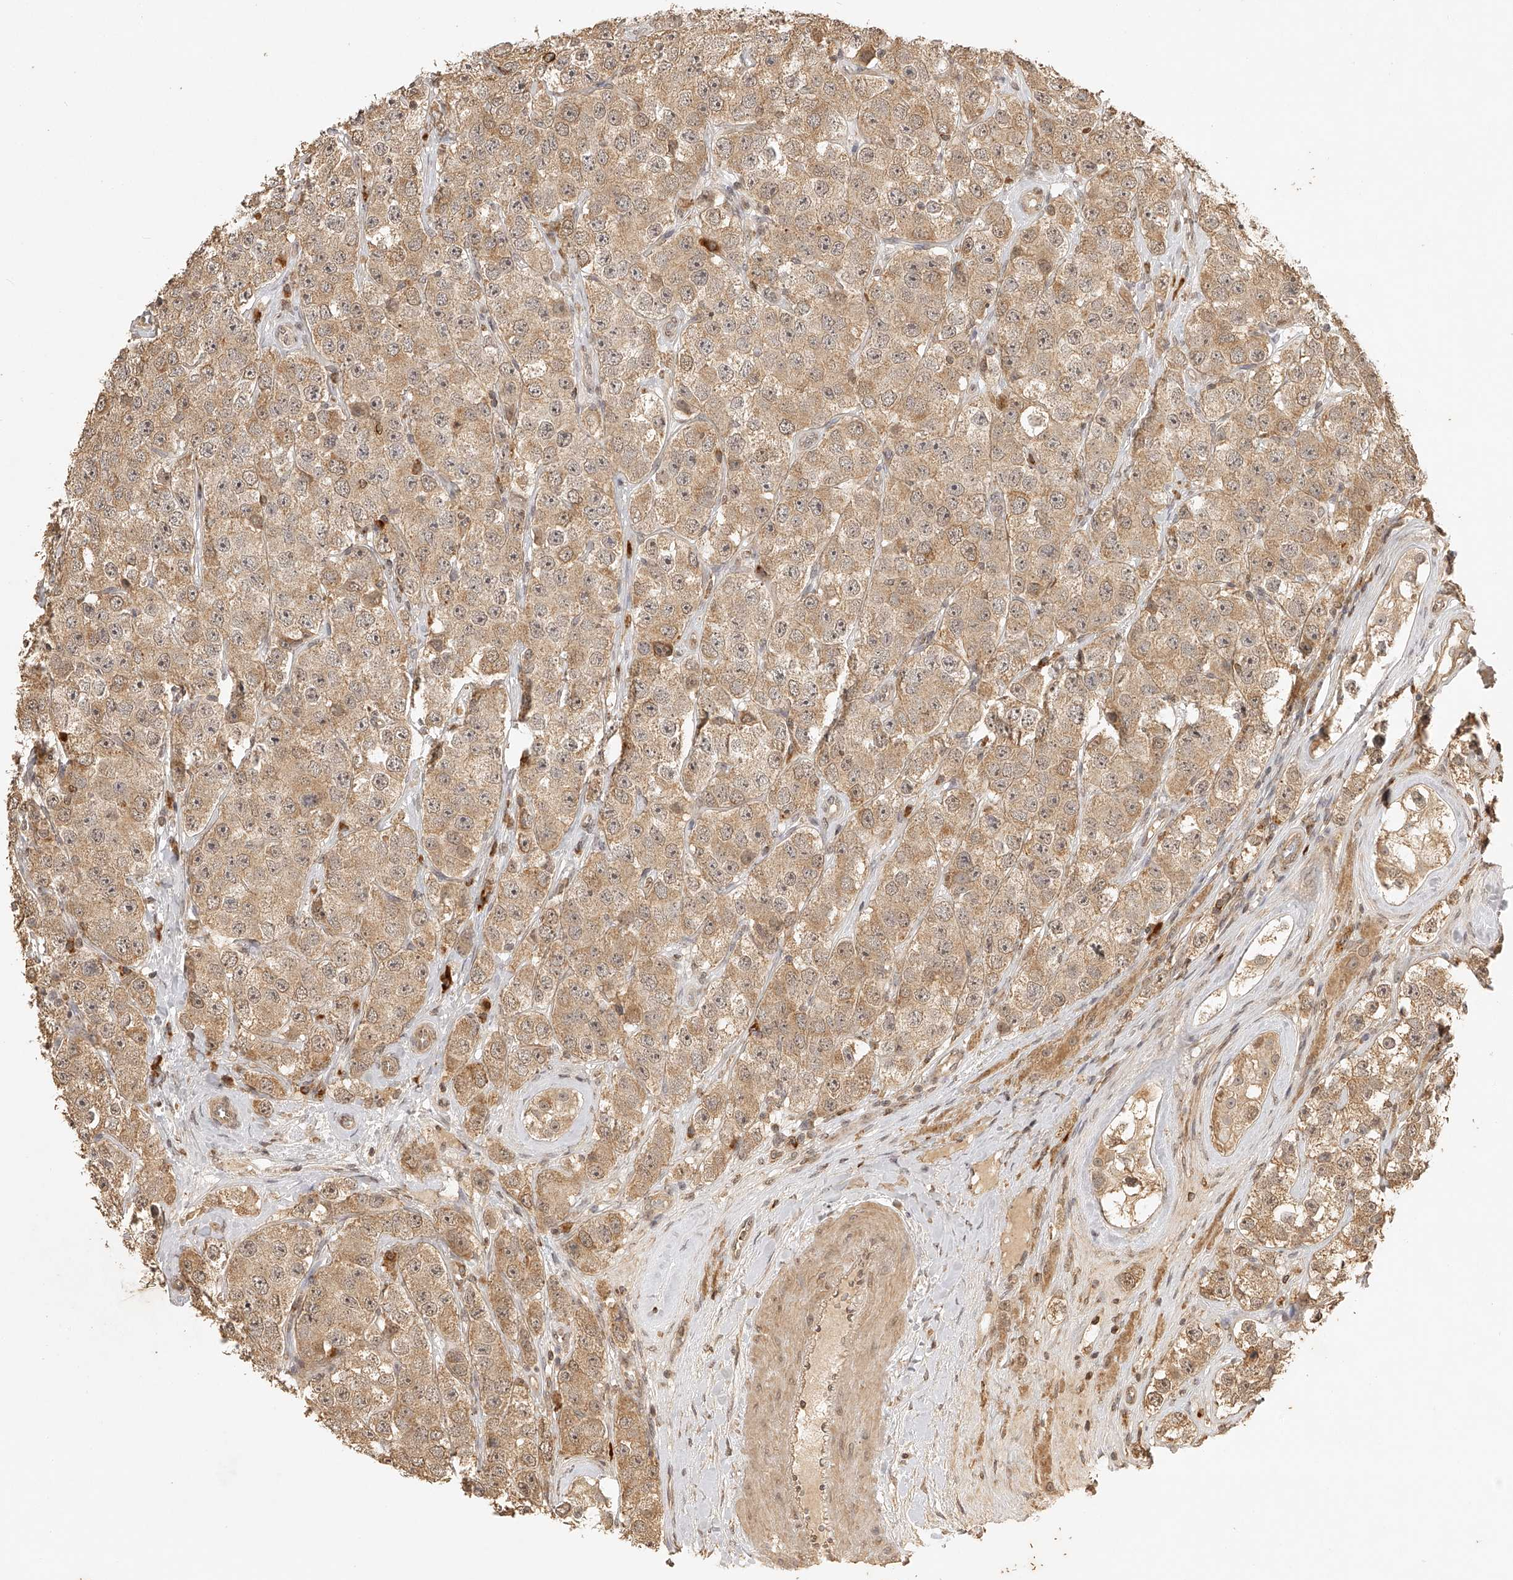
{"staining": {"intensity": "moderate", "quantity": ">75%", "location": "cytoplasmic/membranous"}, "tissue": "testis cancer", "cell_type": "Tumor cells", "image_type": "cancer", "snomed": [{"axis": "morphology", "description": "Seminoma, NOS"}, {"axis": "topography", "description": "Testis"}], "caption": "A medium amount of moderate cytoplasmic/membranous positivity is appreciated in approximately >75% of tumor cells in seminoma (testis) tissue. Immunohistochemistry stains the protein in brown and the nuclei are stained blue.", "gene": "BCL2L11", "patient": {"sex": "male", "age": 28}}